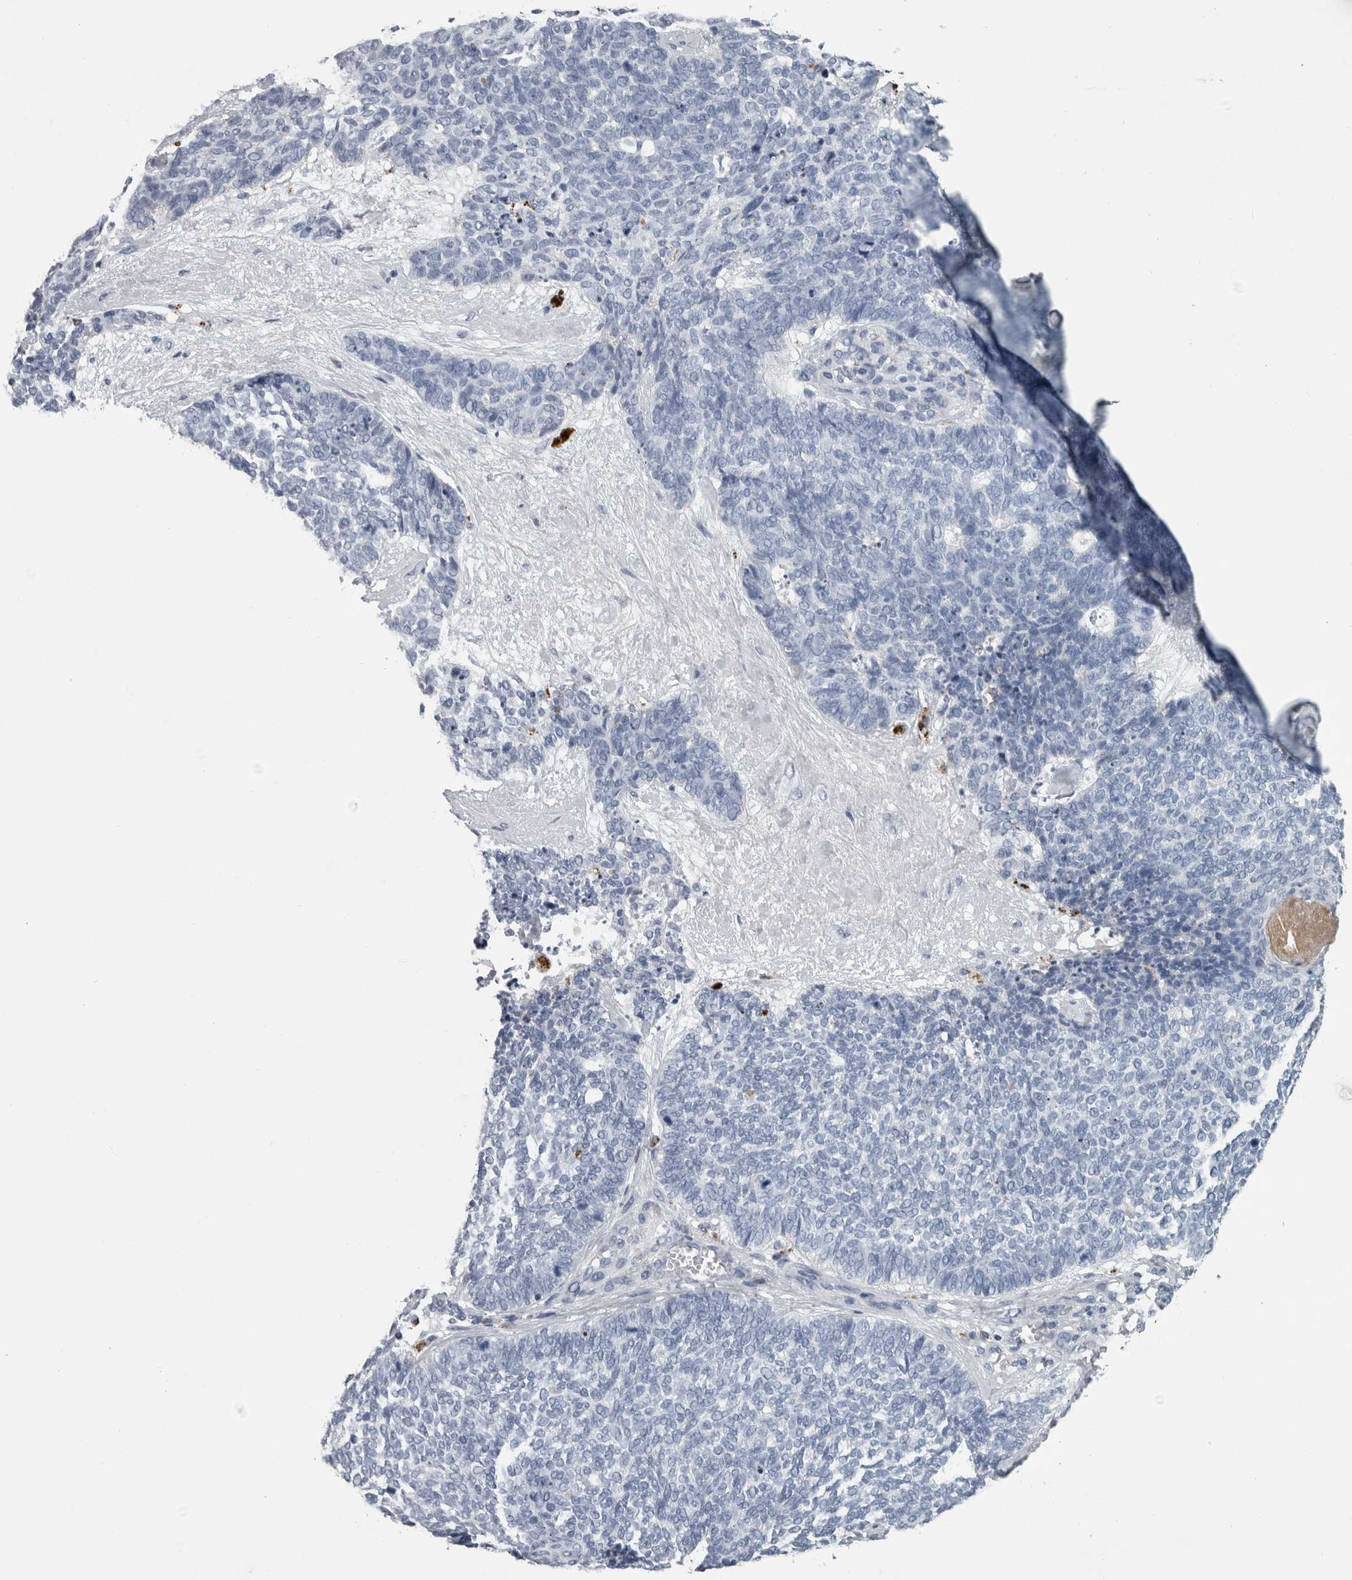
{"staining": {"intensity": "negative", "quantity": "none", "location": "none"}, "tissue": "skin cancer", "cell_type": "Tumor cells", "image_type": "cancer", "snomed": [{"axis": "morphology", "description": "Basal cell carcinoma"}, {"axis": "topography", "description": "Skin"}], "caption": "DAB (3,3'-diaminobenzidine) immunohistochemical staining of human skin basal cell carcinoma displays no significant positivity in tumor cells. (DAB (3,3'-diaminobenzidine) immunohistochemistry (IHC), high magnification).", "gene": "DPP7", "patient": {"sex": "female", "age": 84}}